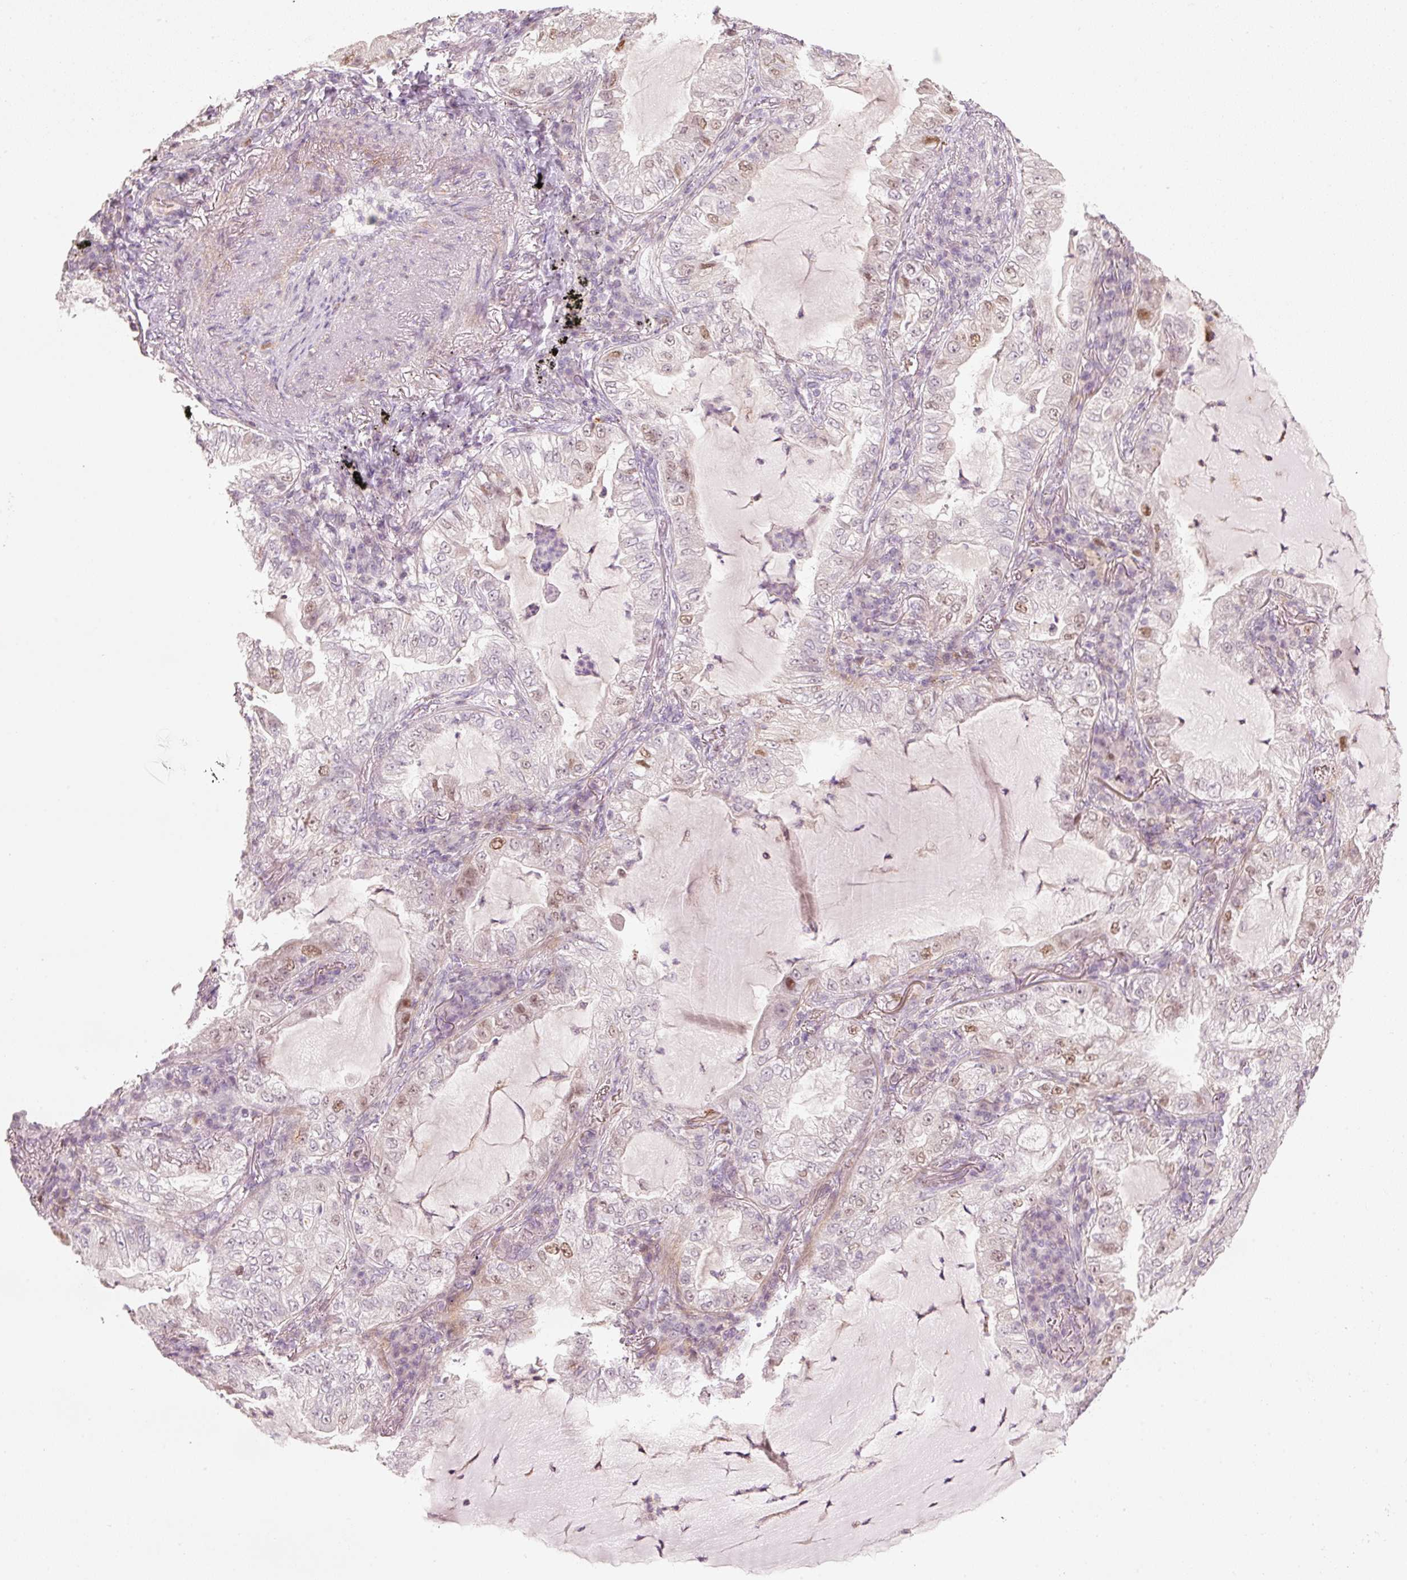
{"staining": {"intensity": "moderate", "quantity": "<25%", "location": "nuclear"}, "tissue": "lung cancer", "cell_type": "Tumor cells", "image_type": "cancer", "snomed": [{"axis": "morphology", "description": "Adenocarcinoma, NOS"}, {"axis": "topography", "description": "Lung"}], "caption": "High-power microscopy captured an IHC micrograph of lung adenocarcinoma, revealing moderate nuclear positivity in approximately <25% of tumor cells.", "gene": "TREX2", "patient": {"sex": "female", "age": 73}}